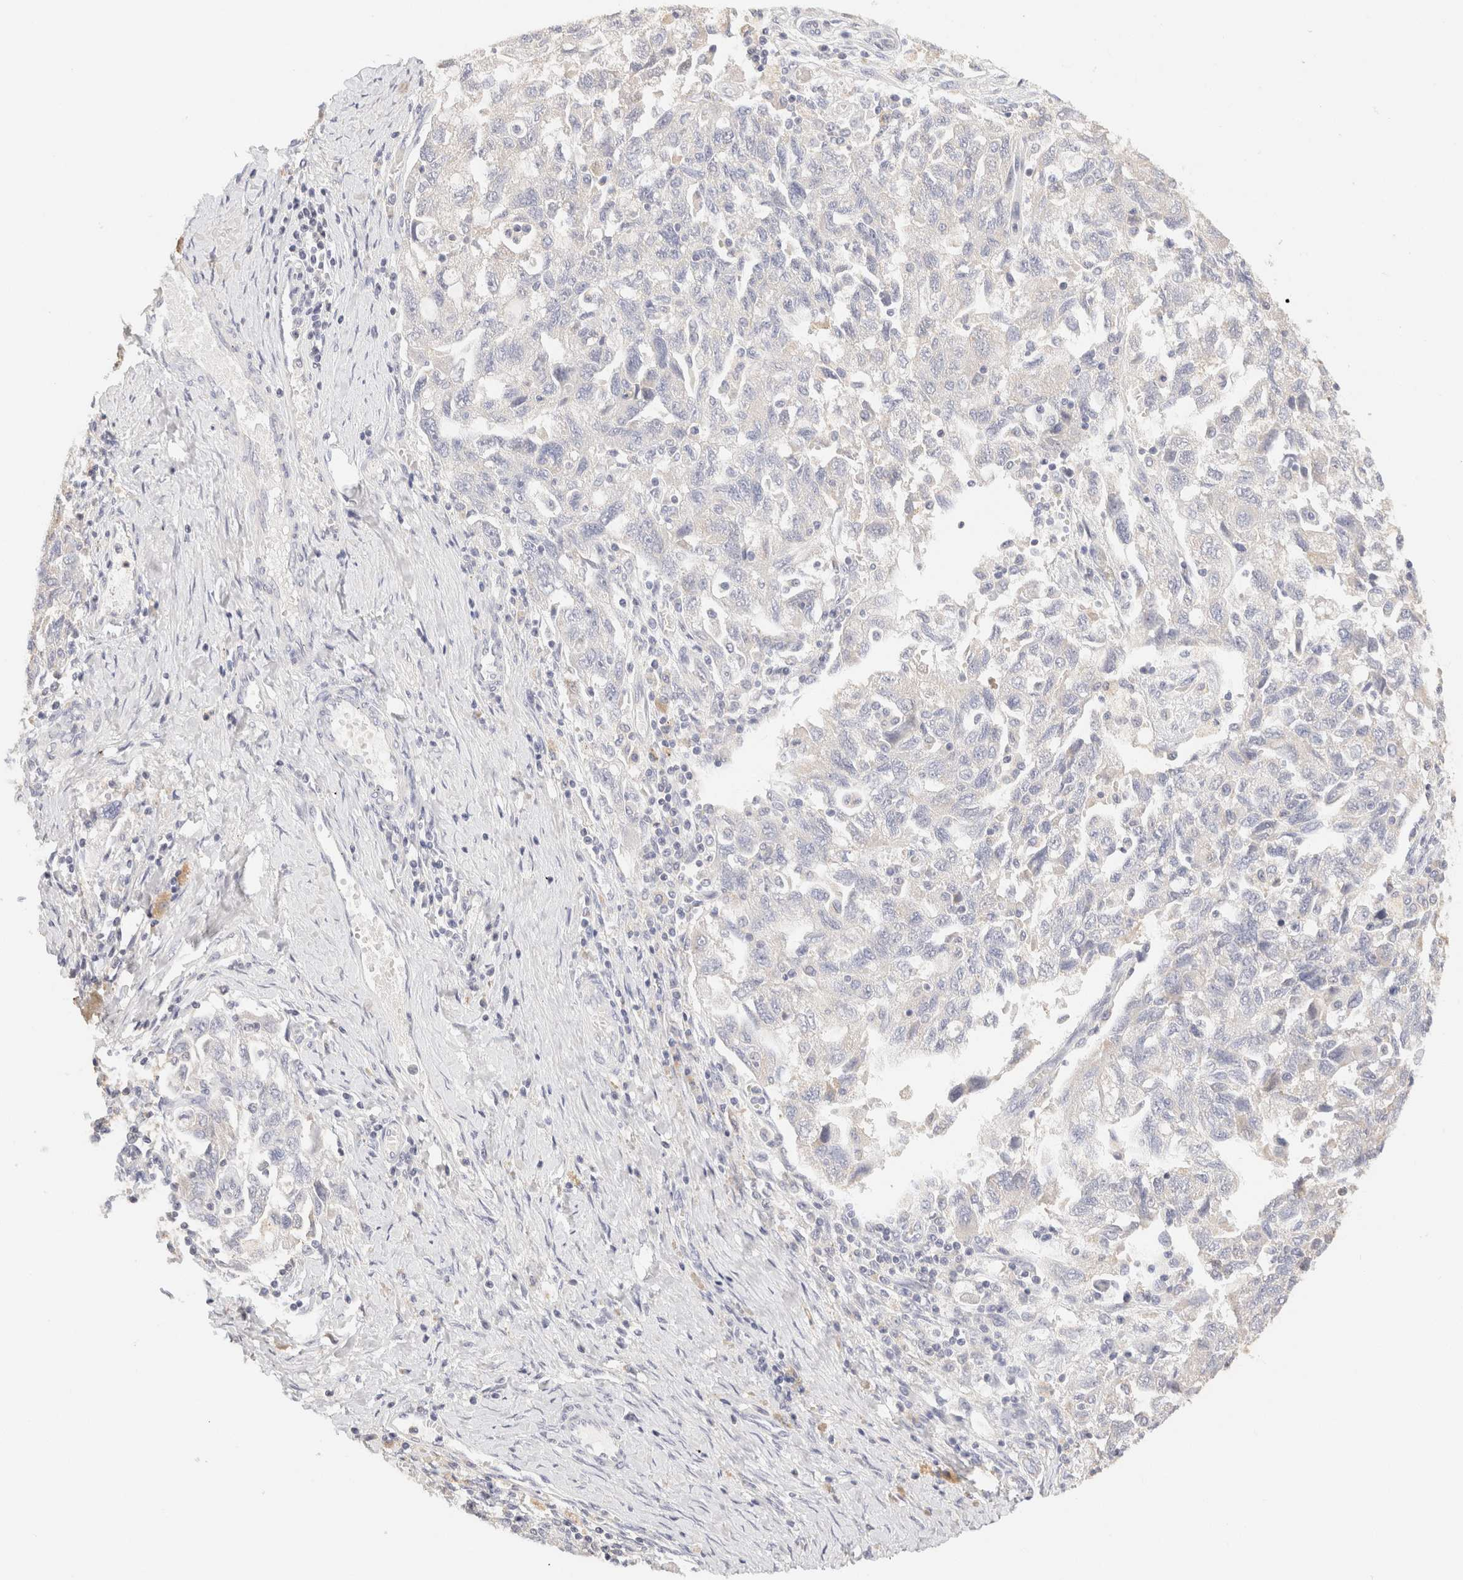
{"staining": {"intensity": "negative", "quantity": "none", "location": "none"}, "tissue": "ovarian cancer", "cell_type": "Tumor cells", "image_type": "cancer", "snomed": [{"axis": "morphology", "description": "Carcinoma, NOS"}, {"axis": "morphology", "description": "Cystadenocarcinoma, serous, NOS"}, {"axis": "topography", "description": "Ovary"}], "caption": "This photomicrograph is of ovarian cancer (carcinoma) stained with IHC to label a protein in brown with the nuclei are counter-stained blue. There is no expression in tumor cells.", "gene": "SCGB2A2", "patient": {"sex": "female", "age": 69}}